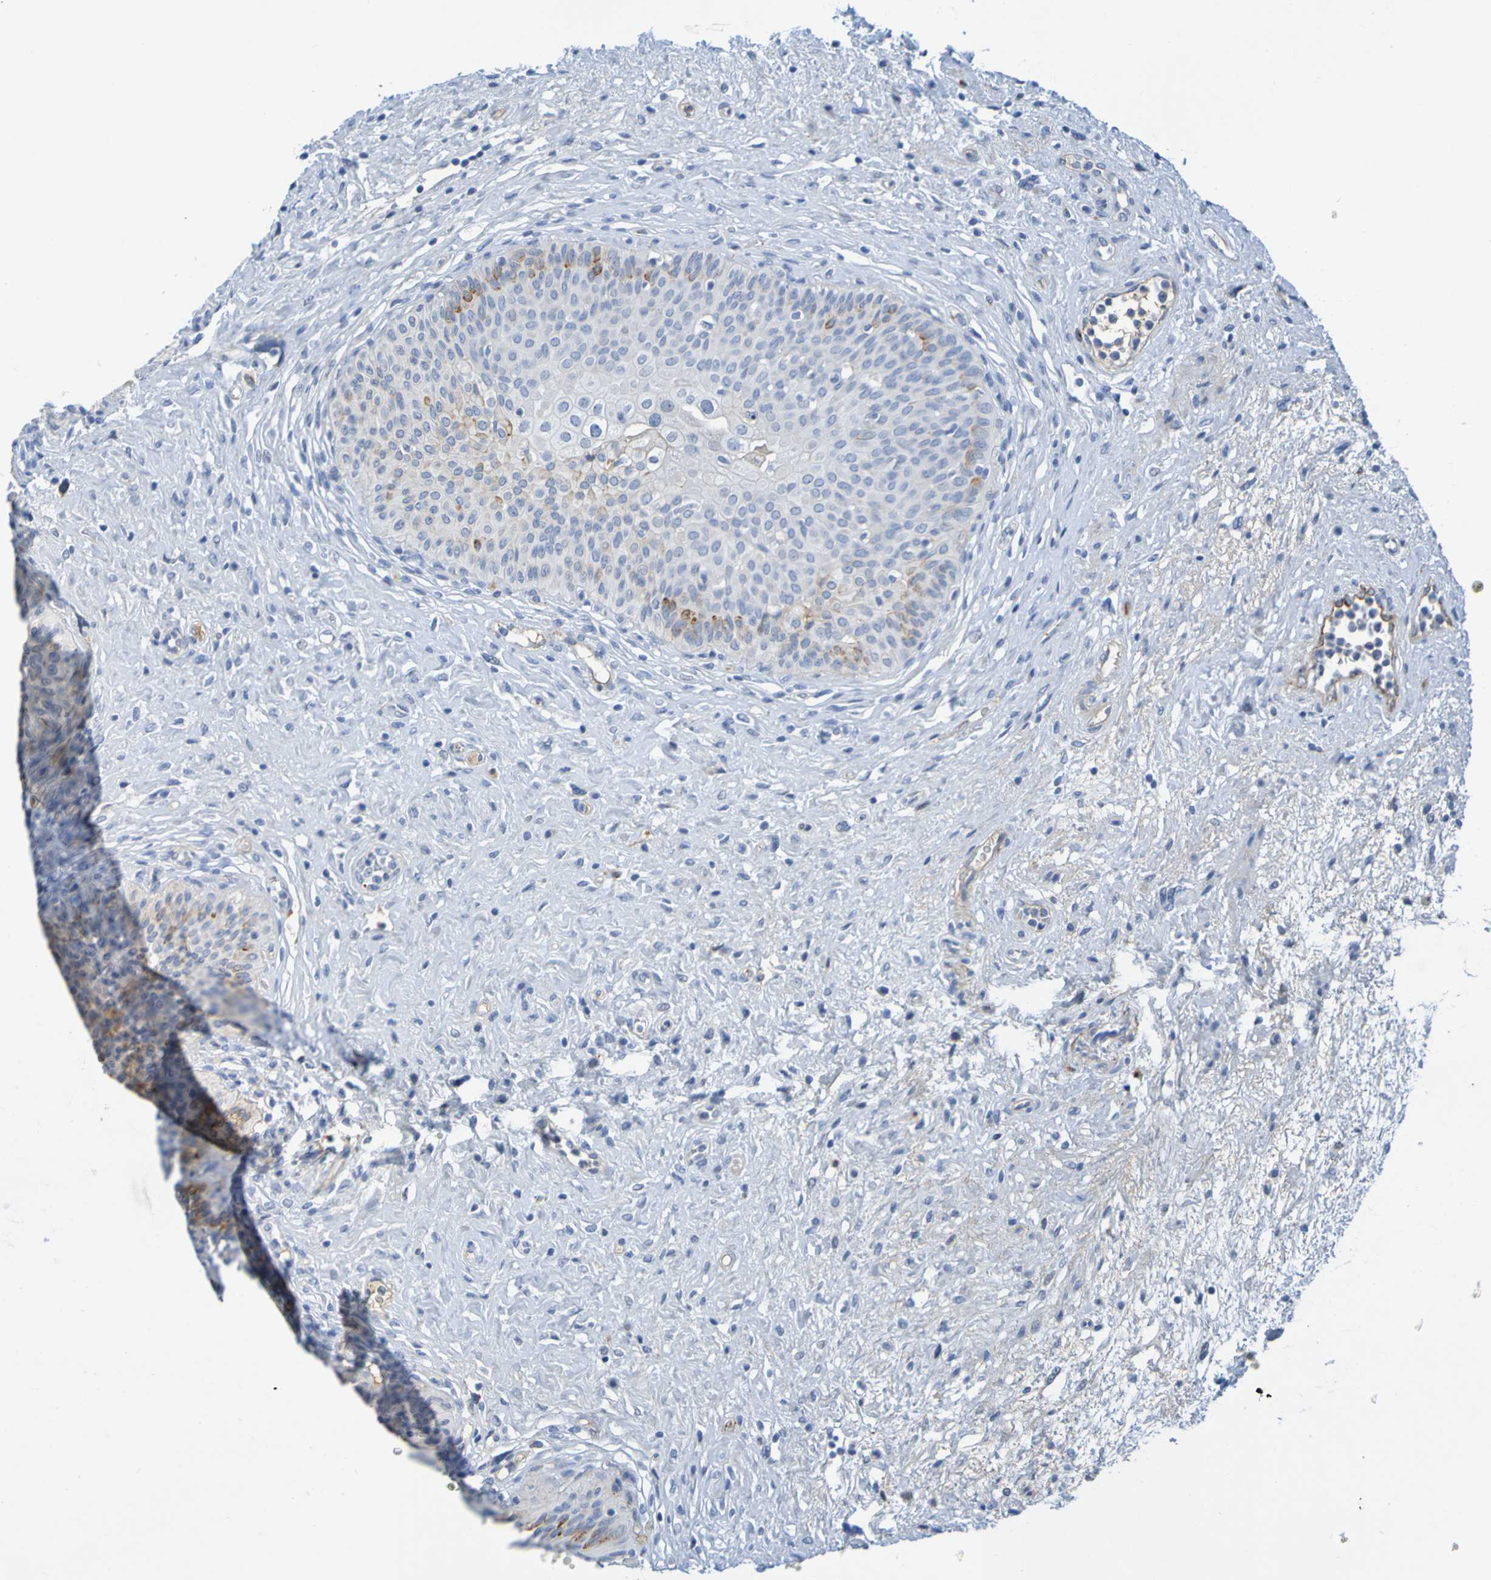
{"staining": {"intensity": "moderate", "quantity": "<25%", "location": "cytoplasmic/membranous"}, "tissue": "urinary bladder", "cell_type": "Urothelial cells", "image_type": "normal", "snomed": [{"axis": "morphology", "description": "Normal tissue, NOS"}, {"axis": "topography", "description": "Urinary bladder"}], "caption": "A brown stain highlights moderate cytoplasmic/membranous positivity of a protein in urothelial cells of unremarkable human urinary bladder.", "gene": "IL10", "patient": {"sex": "male", "age": 46}}